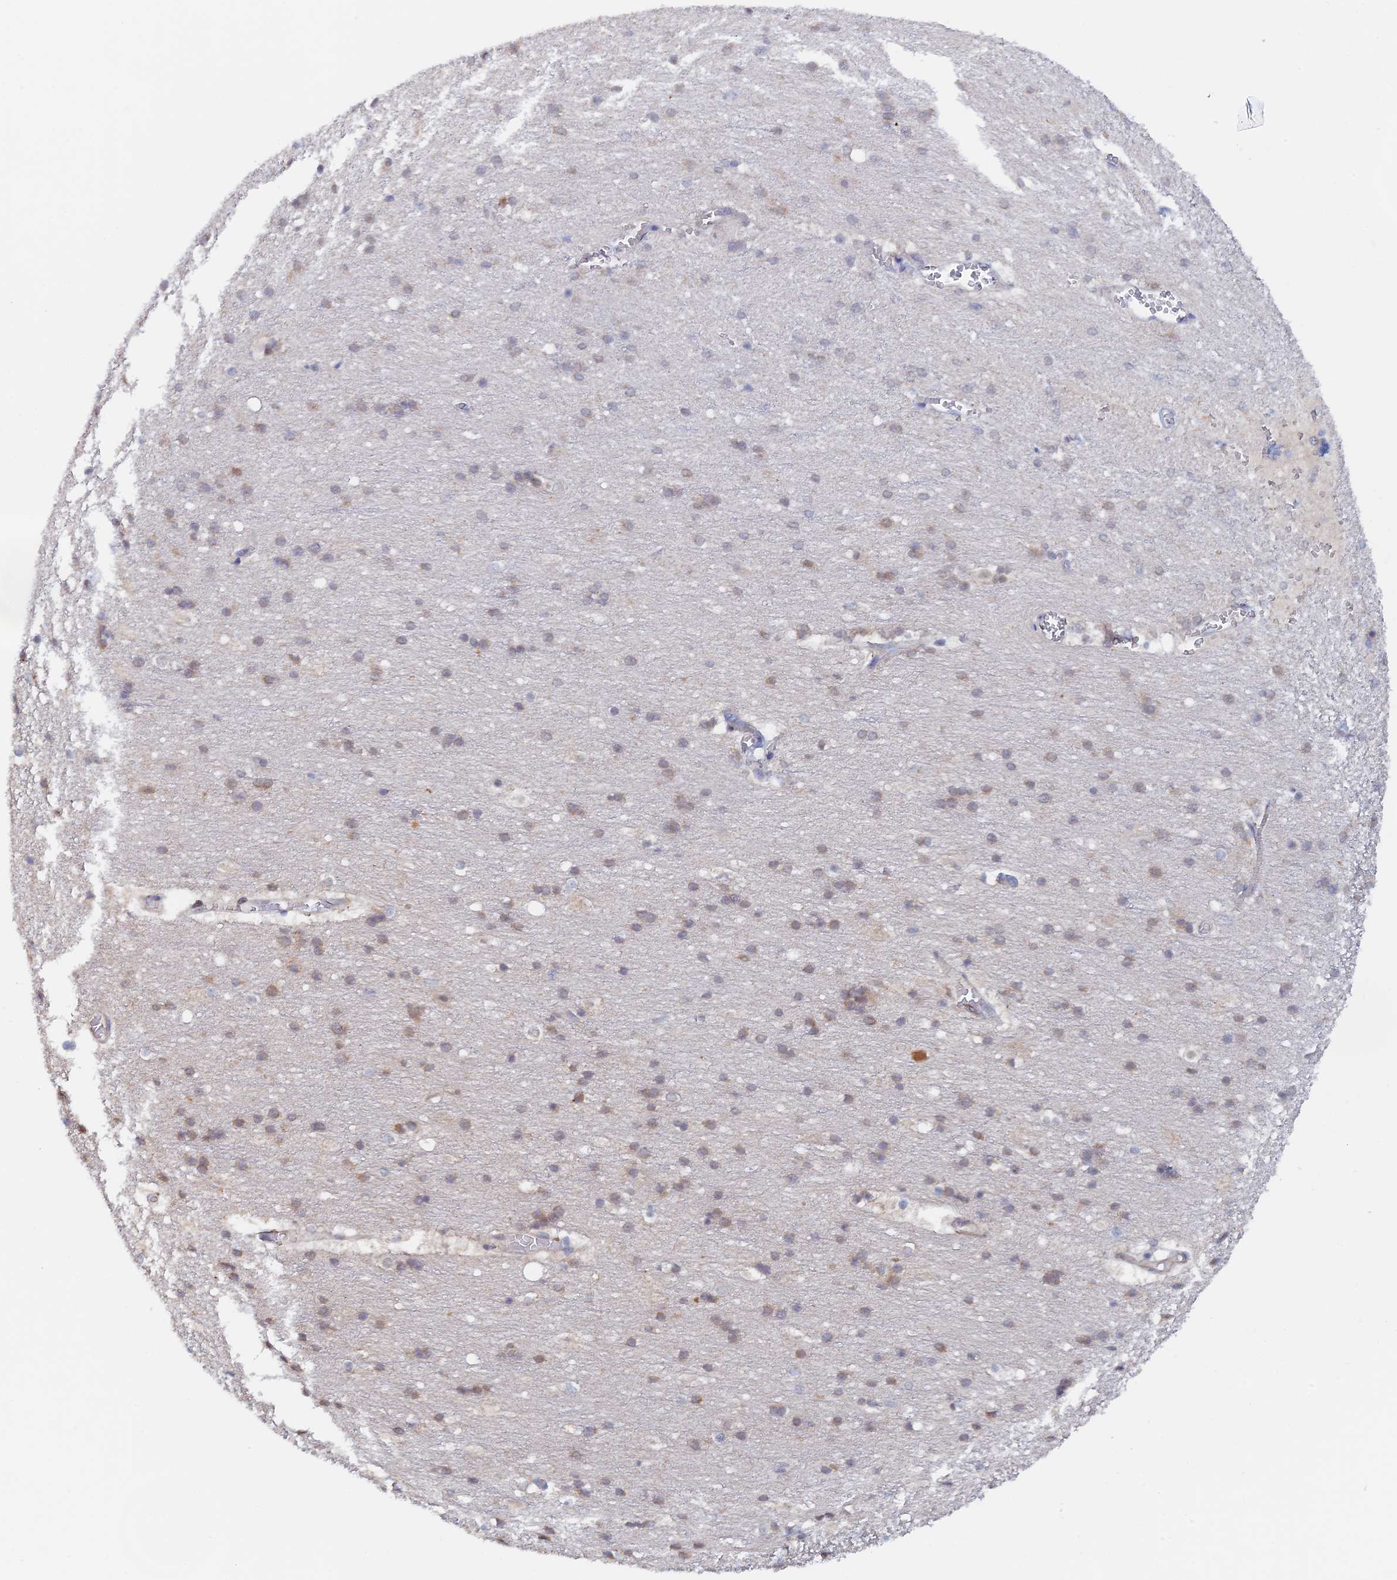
{"staining": {"intensity": "negative", "quantity": "none", "location": "none"}, "tissue": "cerebral cortex", "cell_type": "Endothelial cells", "image_type": "normal", "snomed": [{"axis": "morphology", "description": "Normal tissue, NOS"}, {"axis": "topography", "description": "Cerebral cortex"}], "caption": "This is an immunohistochemistry (IHC) photomicrograph of unremarkable human cerebral cortex. There is no expression in endothelial cells.", "gene": "ELOVL6", "patient": {"sex": "male", "age": 54}}